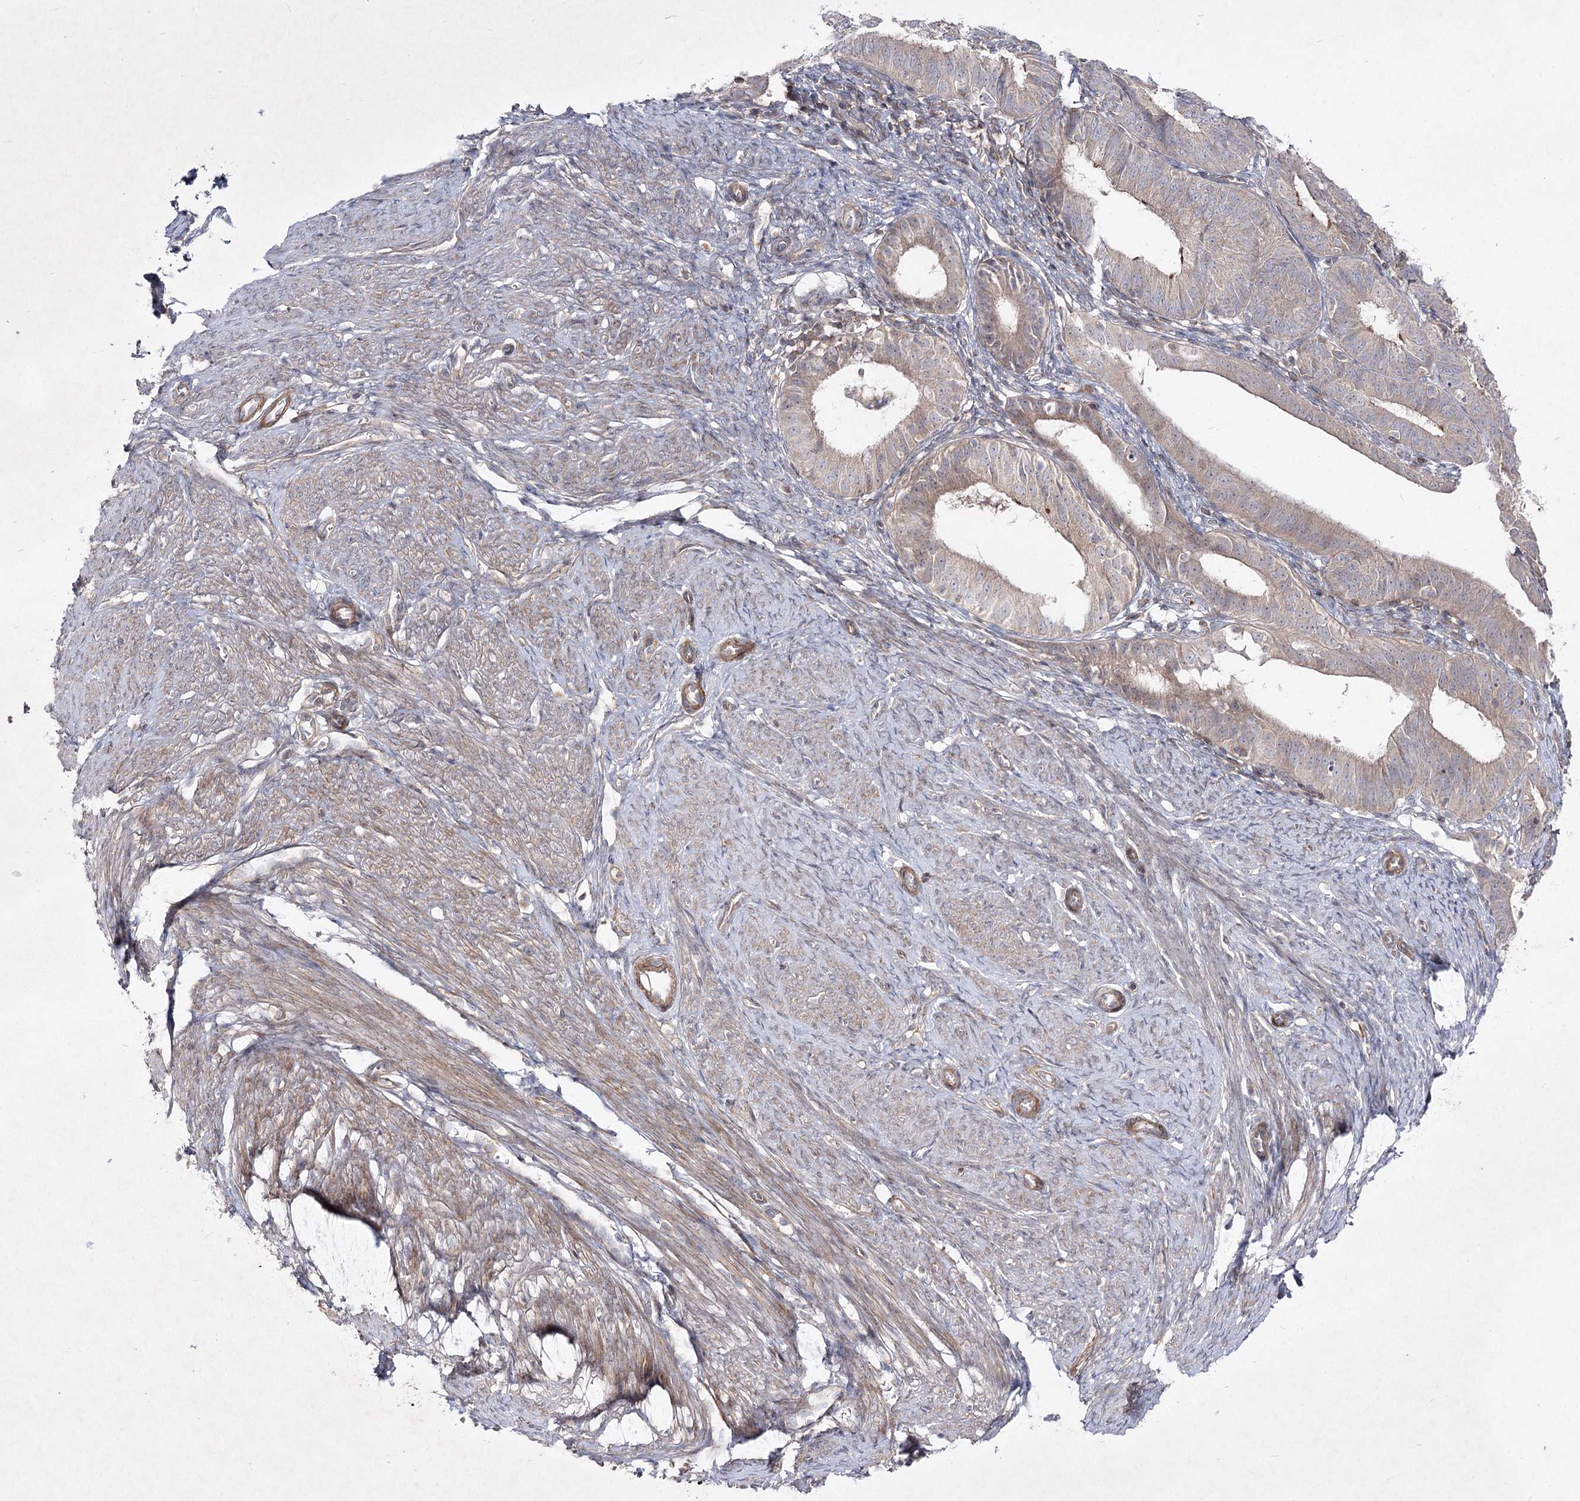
{"staining": {"intensity": "weak", "quantity": ">75%", "location": "cytoplasmic/membranous"}, "tissue": "endometrial cancer", "cell_type": "Tumor cells", "image_type": "cancer", "snomed": [{"axis": "morphology", "description": "Adenocarcinoma, NOS"}, {"axis": "topography", "description": "Endometrium"}], "caption": "The photomicrograph shows a brown stain indicating the presence of a protein in the cytoplasmic/membranous of tumor cells in endometrial cancer.", "gene": "CIB2", "patient": {"sex": "female", "age": 51}}